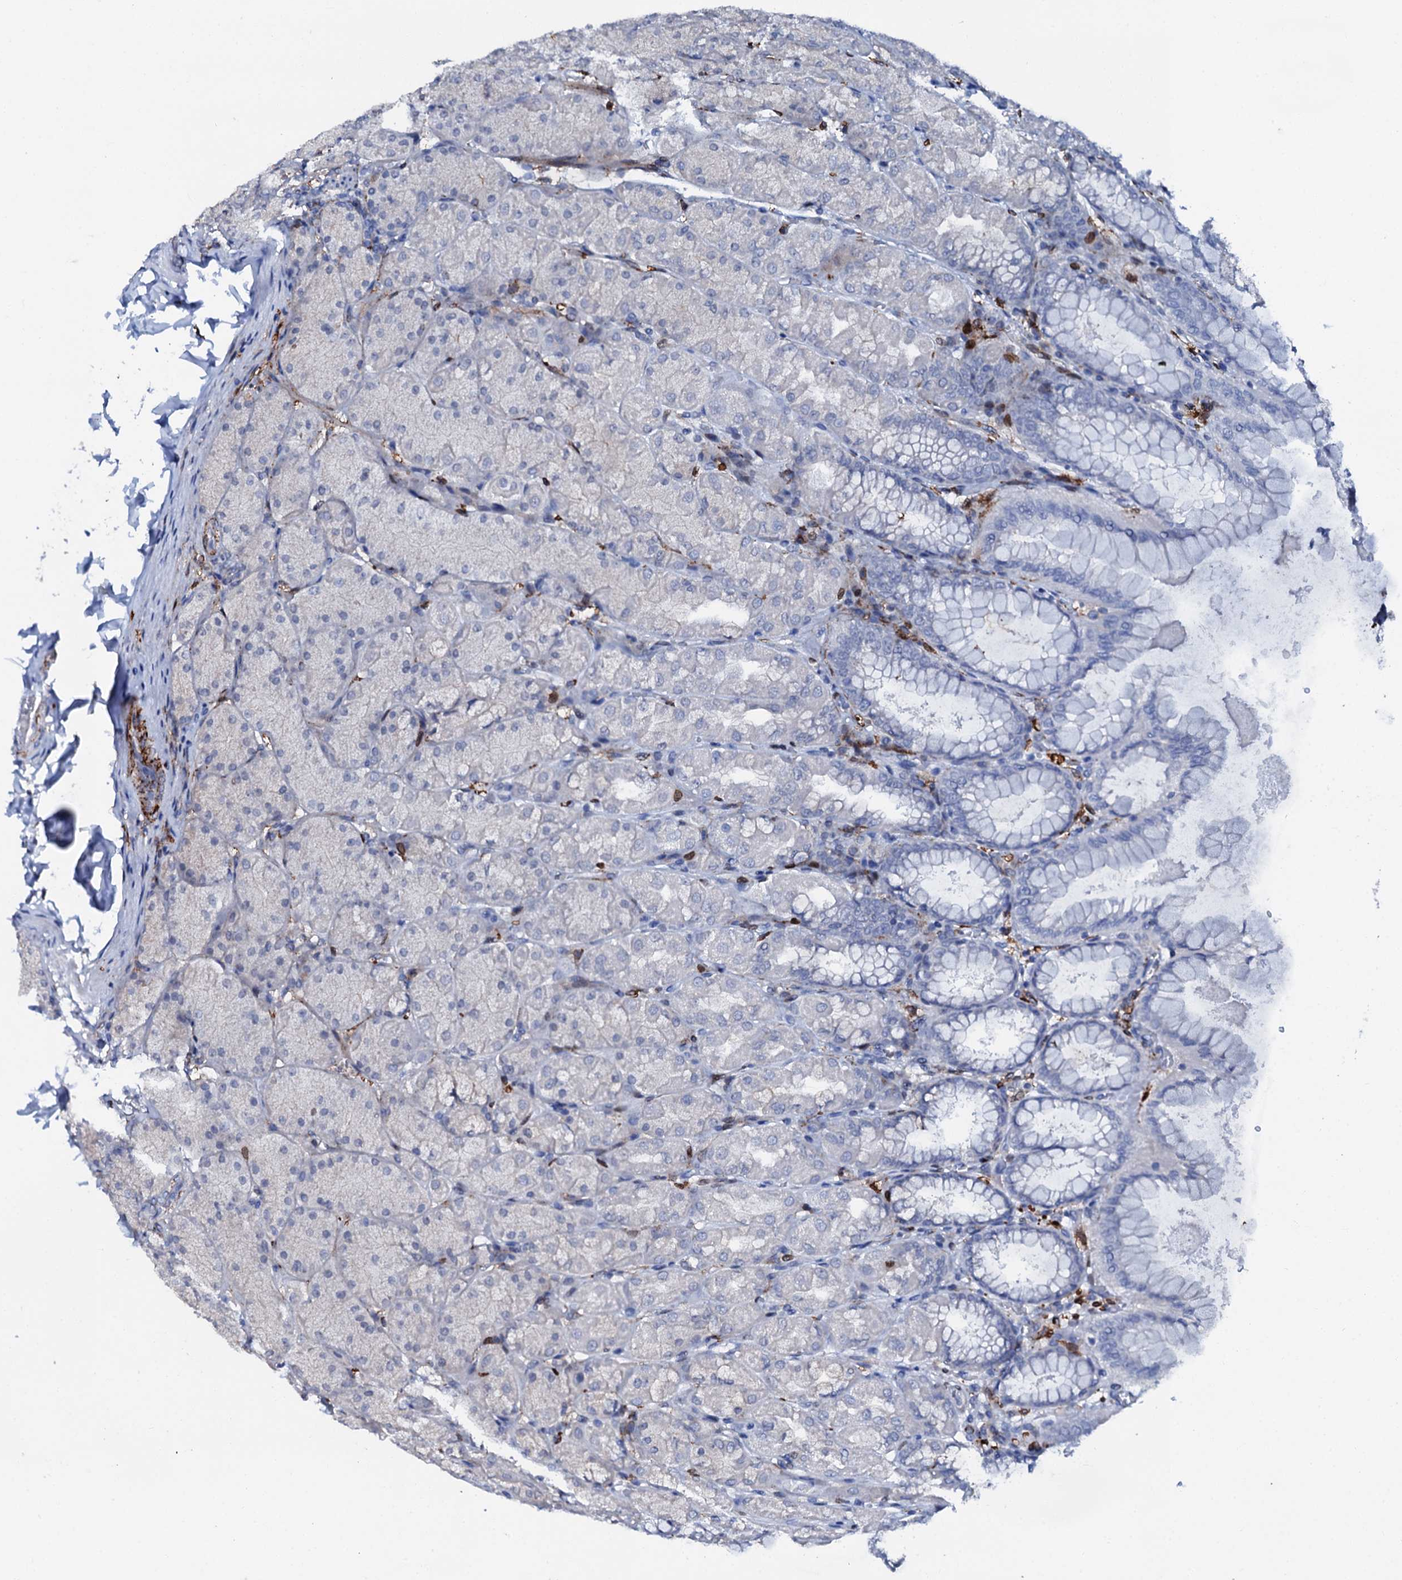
{"staining": {"intensity": "strong", "quantity": "<25%", "location": "cytoplasmic/membranous"}, "tissue": "stomach", "cell_type": "Glandular cells", "image_type": "normal", "snomed": [{"axis": "morphology", "description": "Normal tissue, NOS"}, {"axis": "topography", "description": "Stomach, upper"}], "caption": "Strong cytoplasmic/membranous expression is present in approximately <25% of glandular cells in normal stomach. The protein is stained brown, and the nuclei are stained in blue (DAB IHC with brightfield microscopy, high magnification).", "gene": "MED13L", "patient": {"sex": "female", "age": 56}}